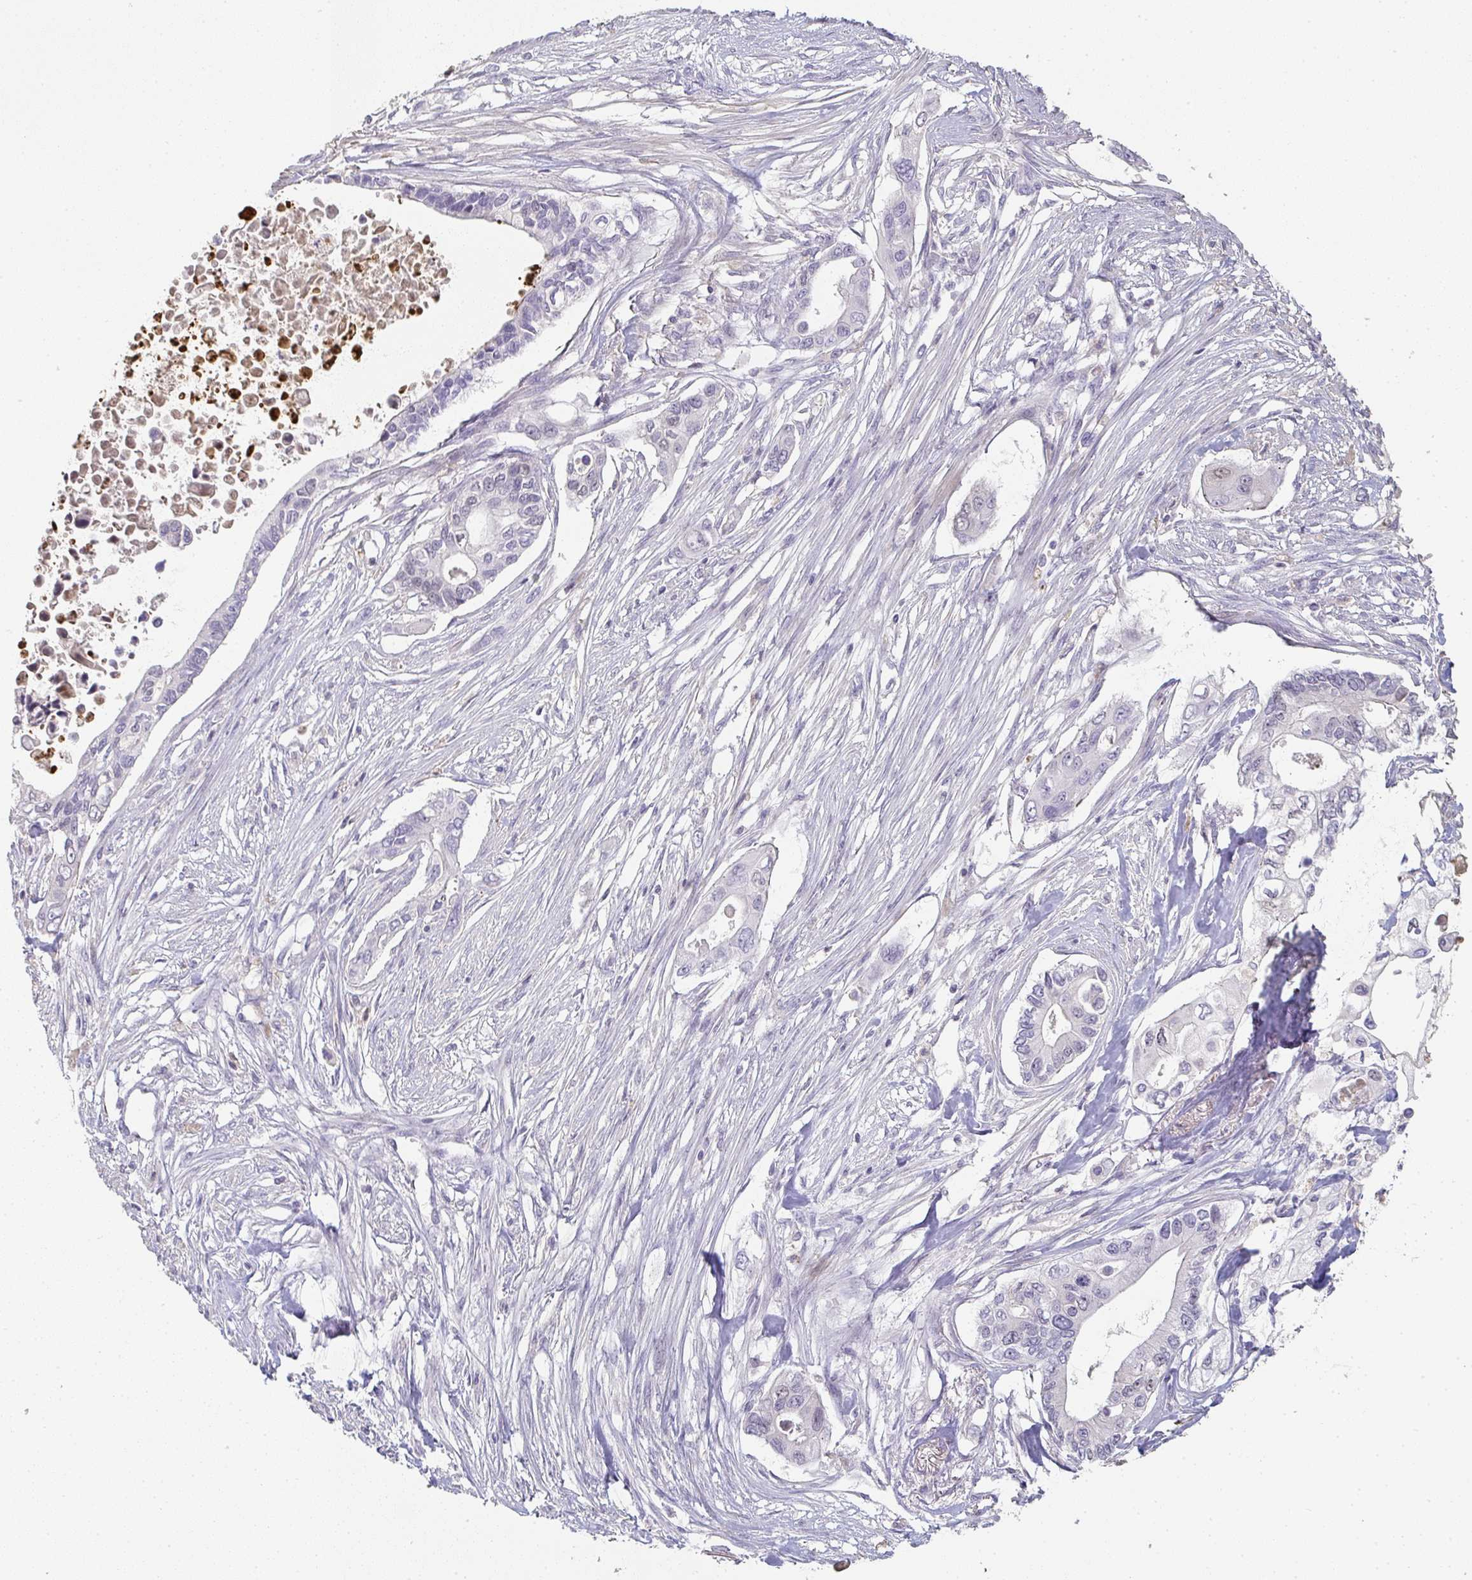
{"staining": {"intensity": "weak", "quantity": "<25%", "location": "nuclear"}, "tissue": "pancreatic cancer", "cell_type": "Tumor cells", "image_type": "cancer", "snomed": [{"axis": "morphology", "description": "Adenocarcinoma, NOS"}, {"axis": "topography", "description": "Pancreas"}], "caption": "This photomicrograph is of pancreatic cancer stained with immunohistochemistry (IHC) to label a protein in brown with the nuclei are counter-stained blue. There is no staining in tumor cells.", "gene": "A1CF", "patient": {"sex": "female", "age": 63}}